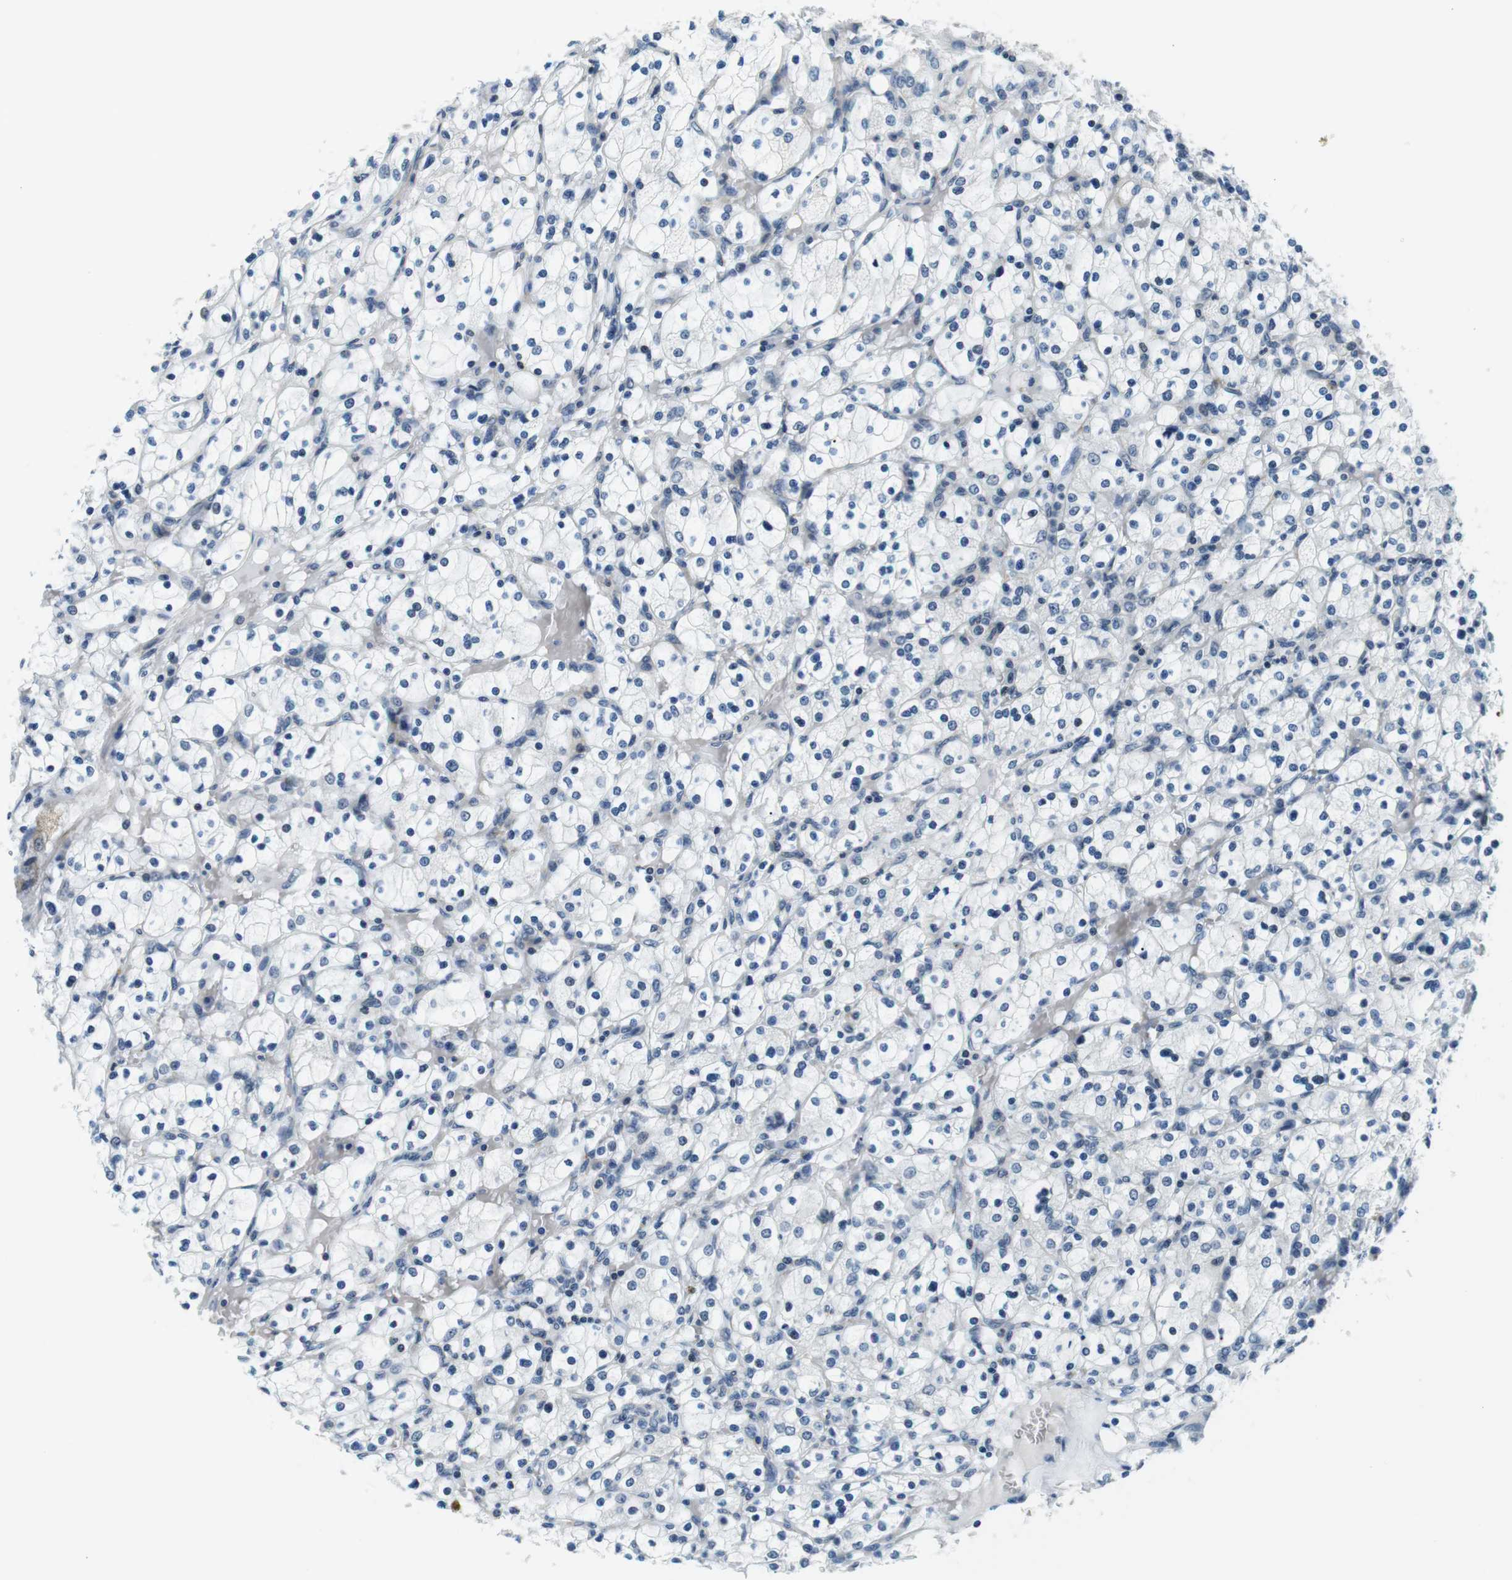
{"staining": {"intensity": "negative", "quantity": "none", "location": "none"}, "tissue": "renal cancer", "cell_type": "Tumor cells", "image_type": "cancer", "snomed": [{"axis": "morphology", "description": "Adenocarcinoma, NOS"}, {"axis": "topography", "description": "Kidney"}], "caption": "Renal cancer (adenocarcinoma) was stained to show a protein in brown. There is no significant positivity in tumor cells.", "gene": "USP7", "patient": {"sex": "female", "age": 83}}